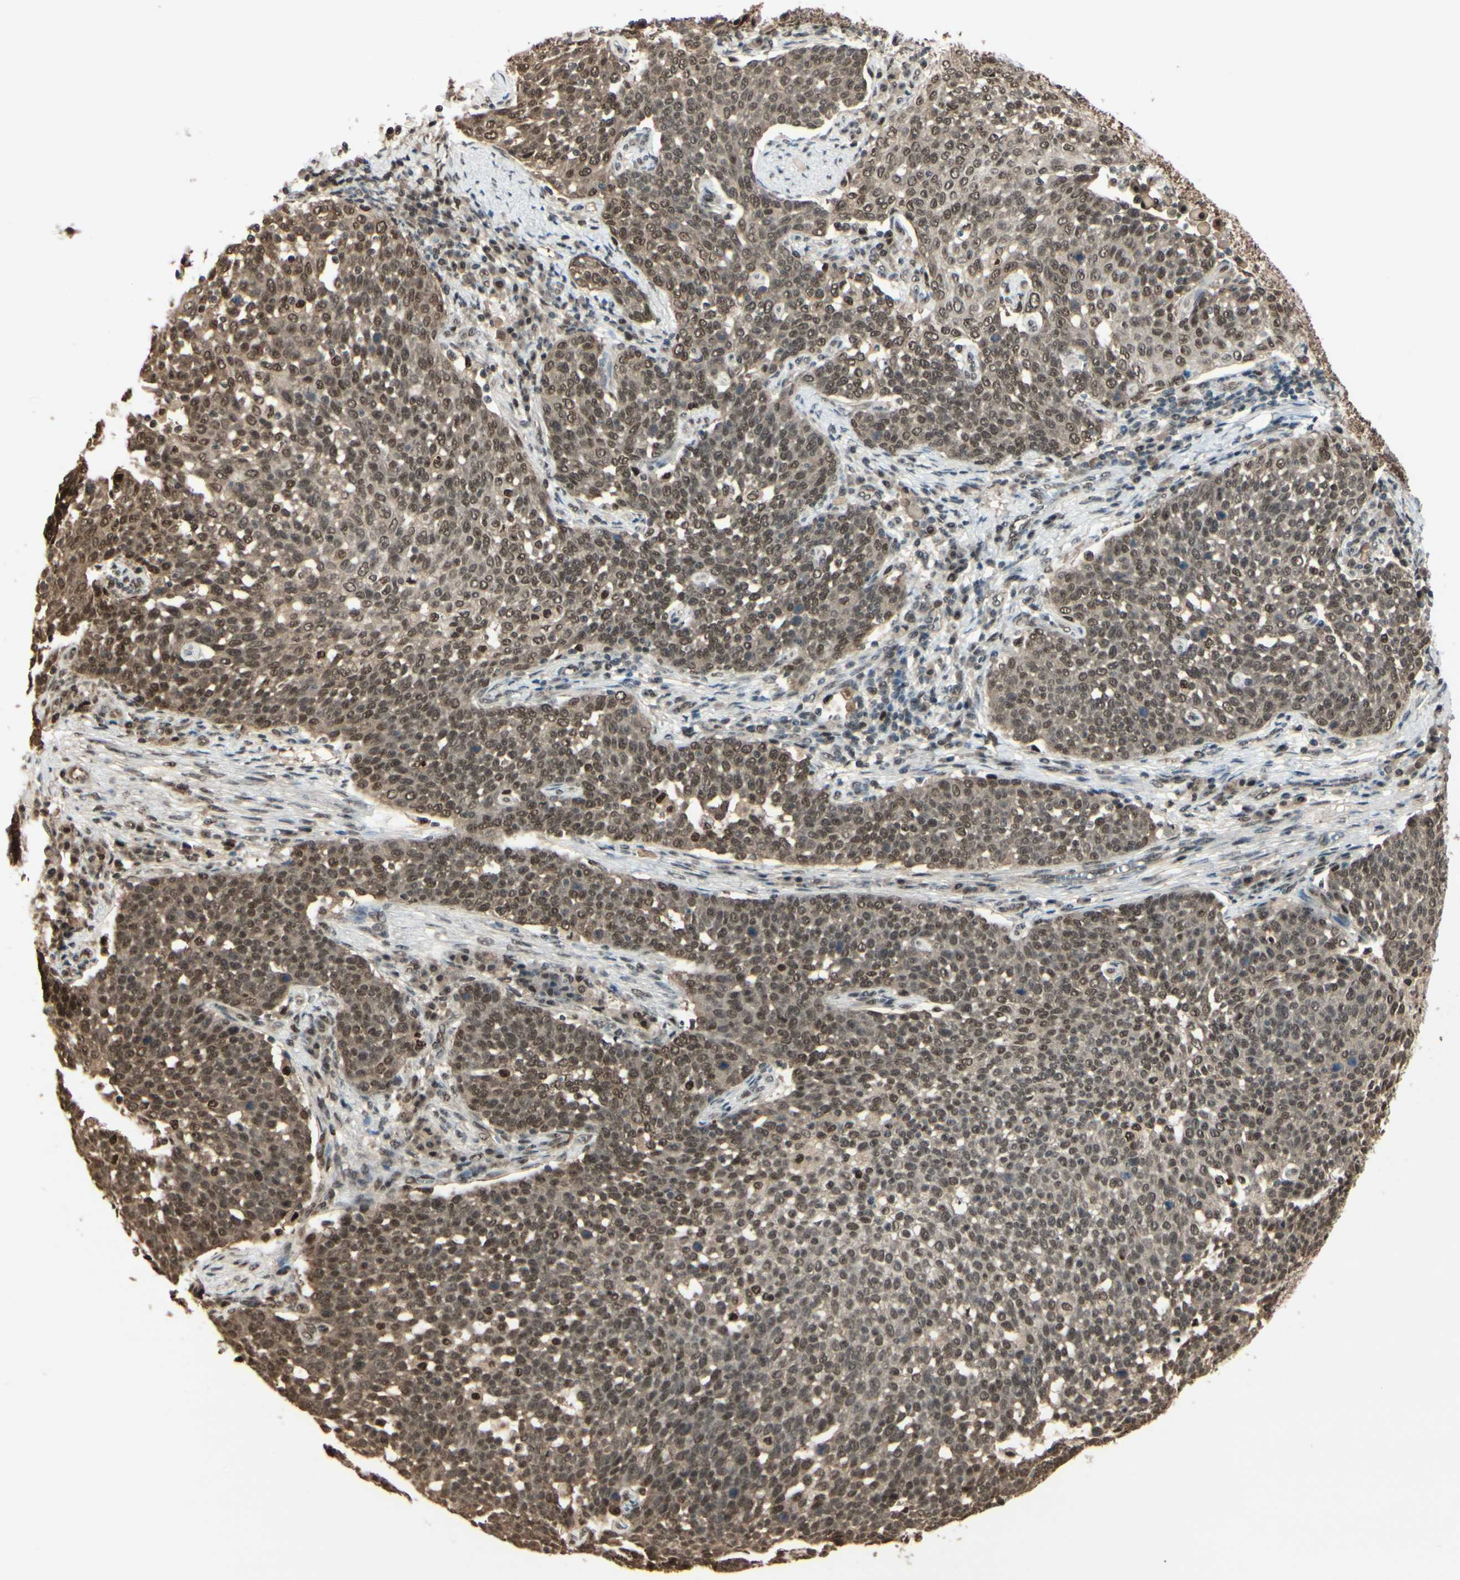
{"staining": {"intensity": "moderate", "quantity": ">75%", "location": "cytoplasmic/membranous,nuclear"}, "tissue": "cervical cancer", "cell_type": "Tumor cells", "image_type": "cancer", "snomed": [{"axis": "morphology", "description": "Squamous cell carcinoma, NOS"}, {"axis": "topography", "description": "Cervix"}], "caption": "Protein staining demonstrates moderate cytoplasmic/membranous and nuclear staining in about >75% of tumor cells in cervical cancer. (brown staining indicates protein expression, while blue staining denotes nuclei).", "gene": "HSF1", "patient": {"sex": "female", "age": 34}}